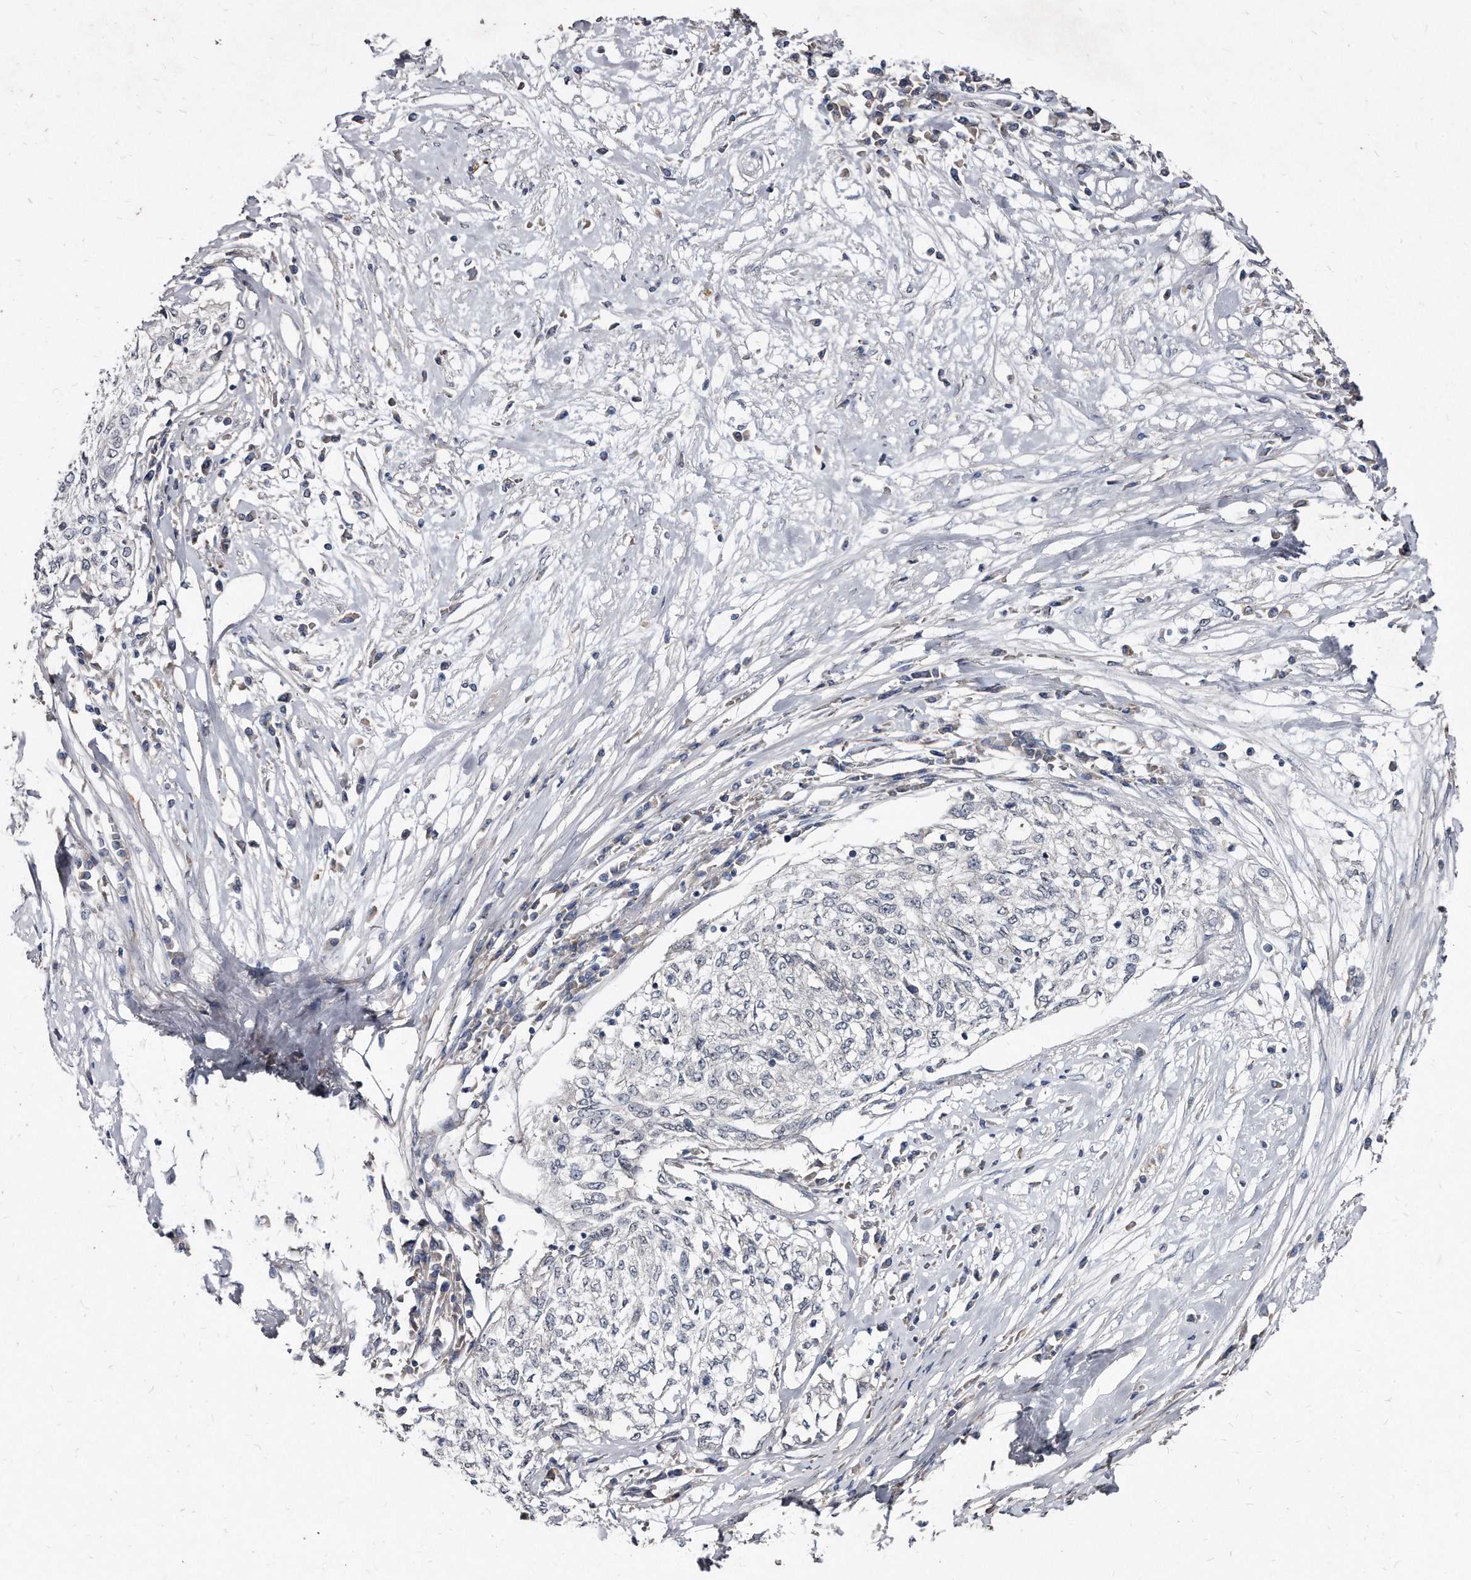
{"staining": {"intensity": "negative", "quantity": "none", "location": "none"}, "tissue": "cervical cancer", "cell_type": "Tumor cells", "image_type": "cancer", "snomed": [{"axis": "morphology", "description": "Squamous cell carcinoma, NOS"}, {"axis": "topography", "description": "Cervix"}], "caption": "Tumor cells show no significant protein expression in cervical squamous cell carcinoma. The staining was performed using DAB (3,3'-diaminobenzidine) to visualize the protein expression in brown, while the nuclei were stained in blue with hematoxylin (Magnification: 20x).", "gene": "KLHDC3", "patient": {"sex": "female", "age": 57}}